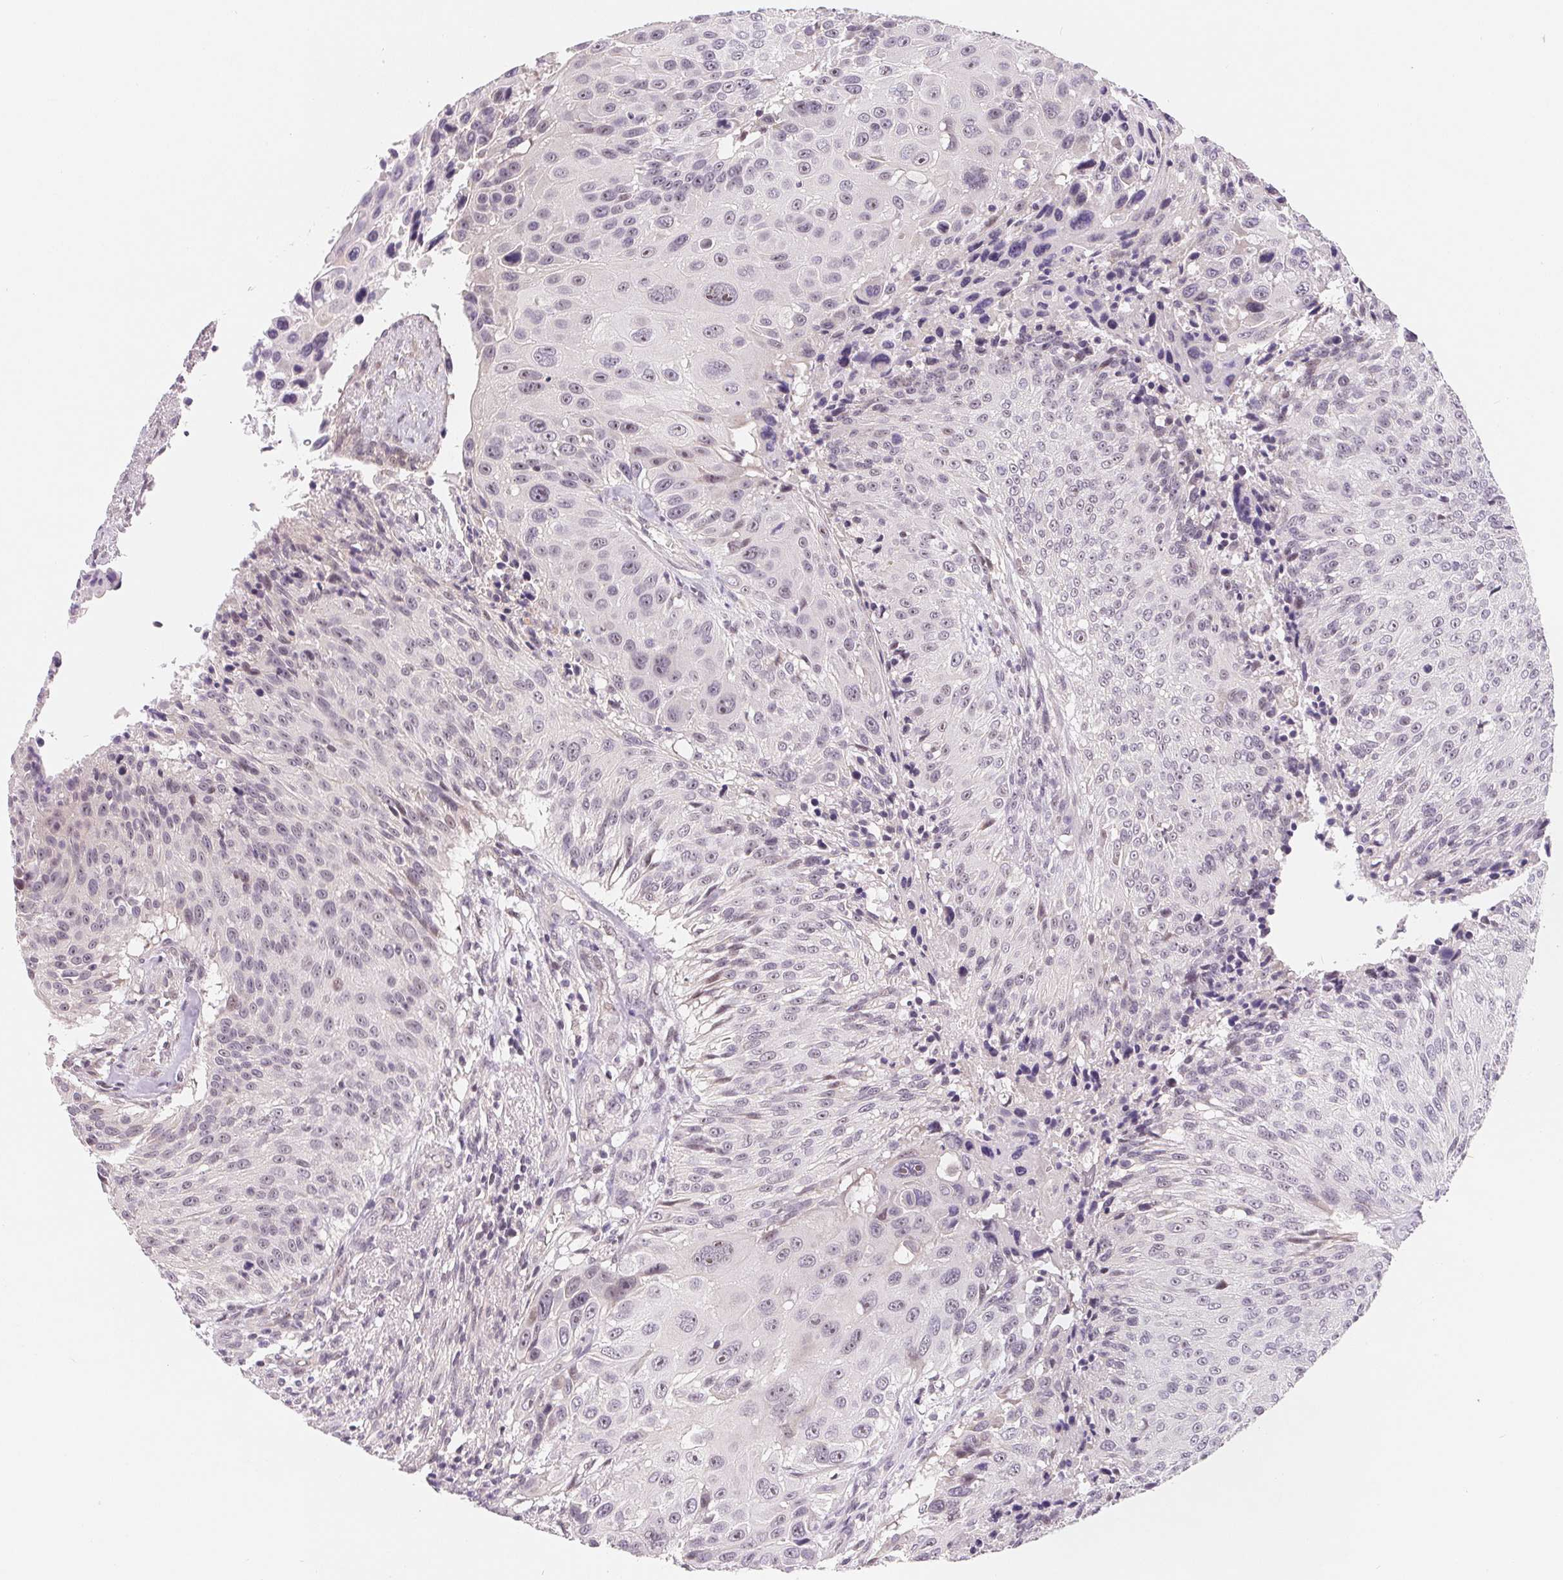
{"staining": {"intensity": "weak", "quantity": "<25%", "location": "nuclear"}, "tissue": "urothelial cancer", "cell_type": "Tumor cells", "image_type": "cancer", "snomed": [{"axis": "morphology", "description": "Urothelial carcinoma, NOS"}, {"axis": "topography", "description": "Urinary bladder"}], "caption": "Immunohistochemical staining of human urothelial cancer demonstrates no significant positivity in tumor cells.", "gene": "LCA5L", "patient": {"sex": "male", "age": 55}}